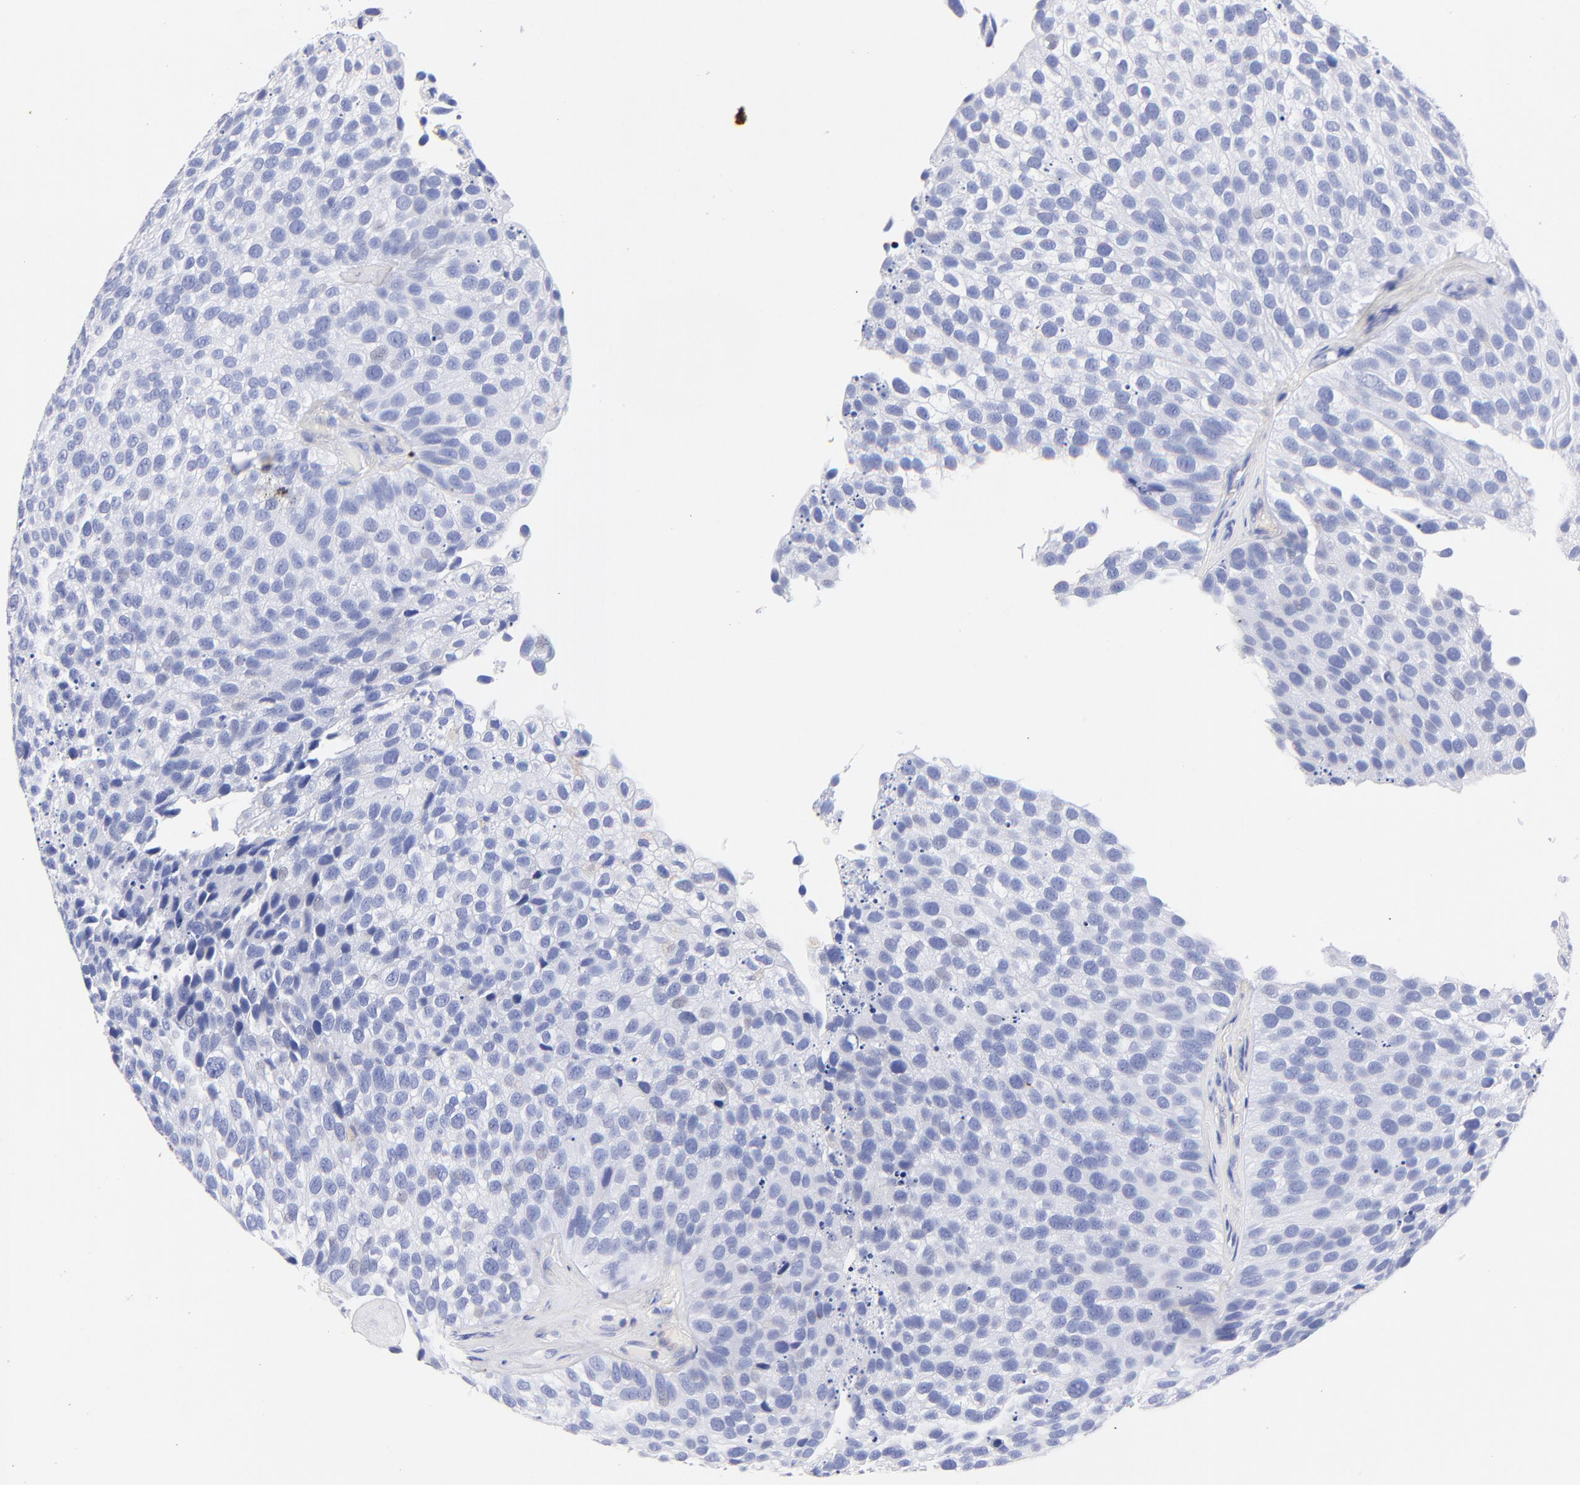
{"staining": {"intensity": "negative", "quantity": "none", "location": "none"}, "tissue": "urothelial cancer", "cell_type": "Tumor cells", "image_type": "cancer", "snomed": [{"axis": "morphology", "description": "Urothelial carcinoma, High grade"}, {"axis": "topography", "description": "Urinary bladder"}], "caption": "A high-resolution image shows immunohistochemistry (IHC) staining of high-grade urothelial carcinoma, which reveals no significant staining in tumor cells.", "gene": "HORMAD2", "patient": {"sex": "male", "age": 72}}